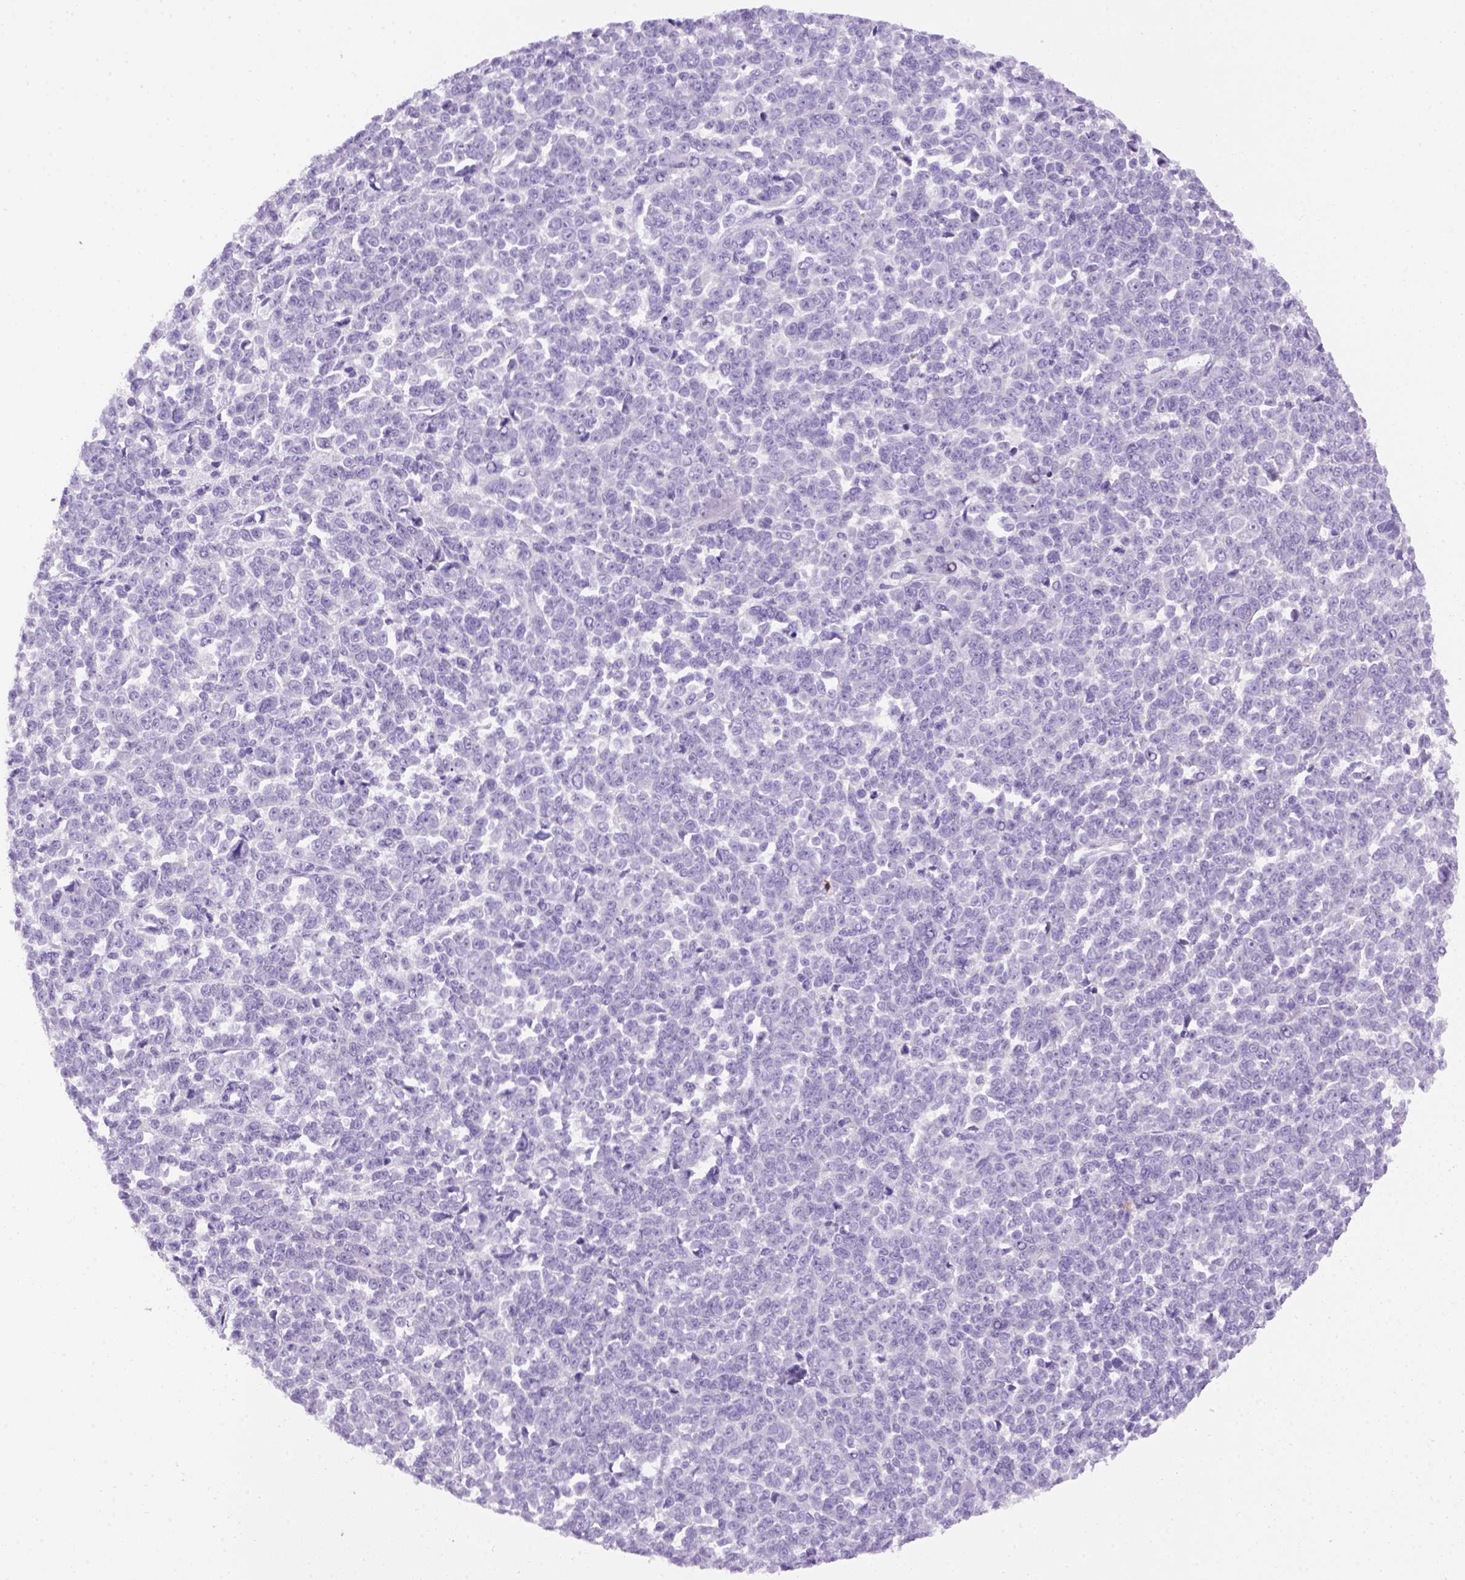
{"staining": {"intensity": "negative", "quantity": "none", "location": "none"}, "tissue": "melanoma", "cell_type": "Tumor cells", "image_type": "cancer", "snomed": [{"axis": "morphology", "description": "Malignant melanoma, NOS"}, {"axis": "topography", "description": "Skin"}], "caption": "DAB (3,3'-diaminobenzidine) immunohistochemical staining of malignant melanoma displays no significant positivity in tumor cells. (DAB (3,3'-diaminobenzidine) IHC with hematoxylin counter stain).", "gene": "CD3E", "patient": {"sex": "female", "age": 95}}